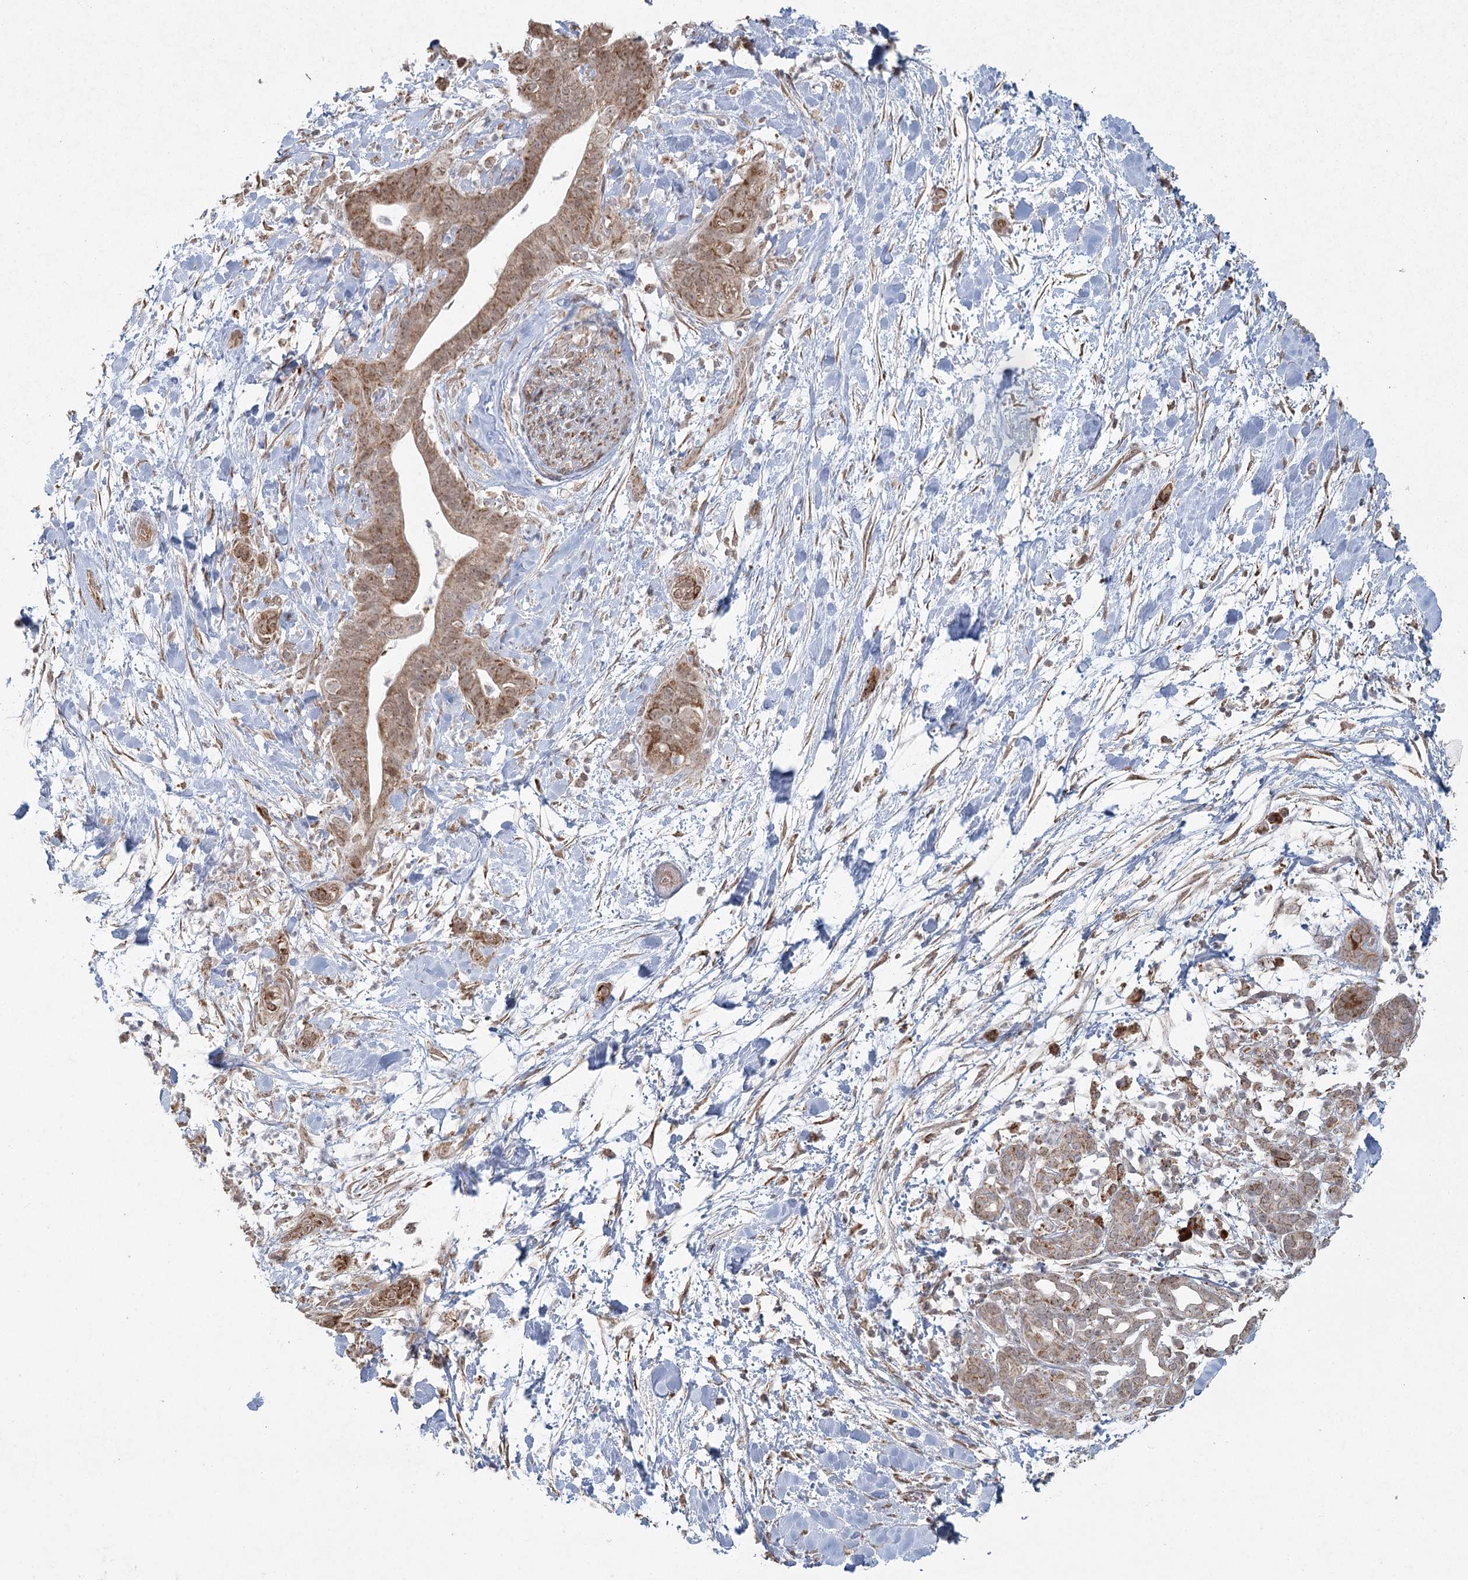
{"staining": {"intensity": "moderate", "quantity": ">75%", "location": "cytoplasmic/membranous"}, "tissue": "pancreatic cancer", "cell_type": "Tumor cells", "image_type": "cancer", "snomed": [{"axis": "morphology", "description": "Adenocarcinoma, NOS"}, {"axis": "topography", "description": "Pancreas"}], "caption": "Protein positivity by IHC displays moderate cytoplasmic/membranous staining in approximately >75% of tumor cells in pancreatic cancer (adenocarcinoma). (DAB IHC with brightfield microscopy, high magnification).", "gene": "LACTB", "patient": {"sex": "female", "age": 78}}